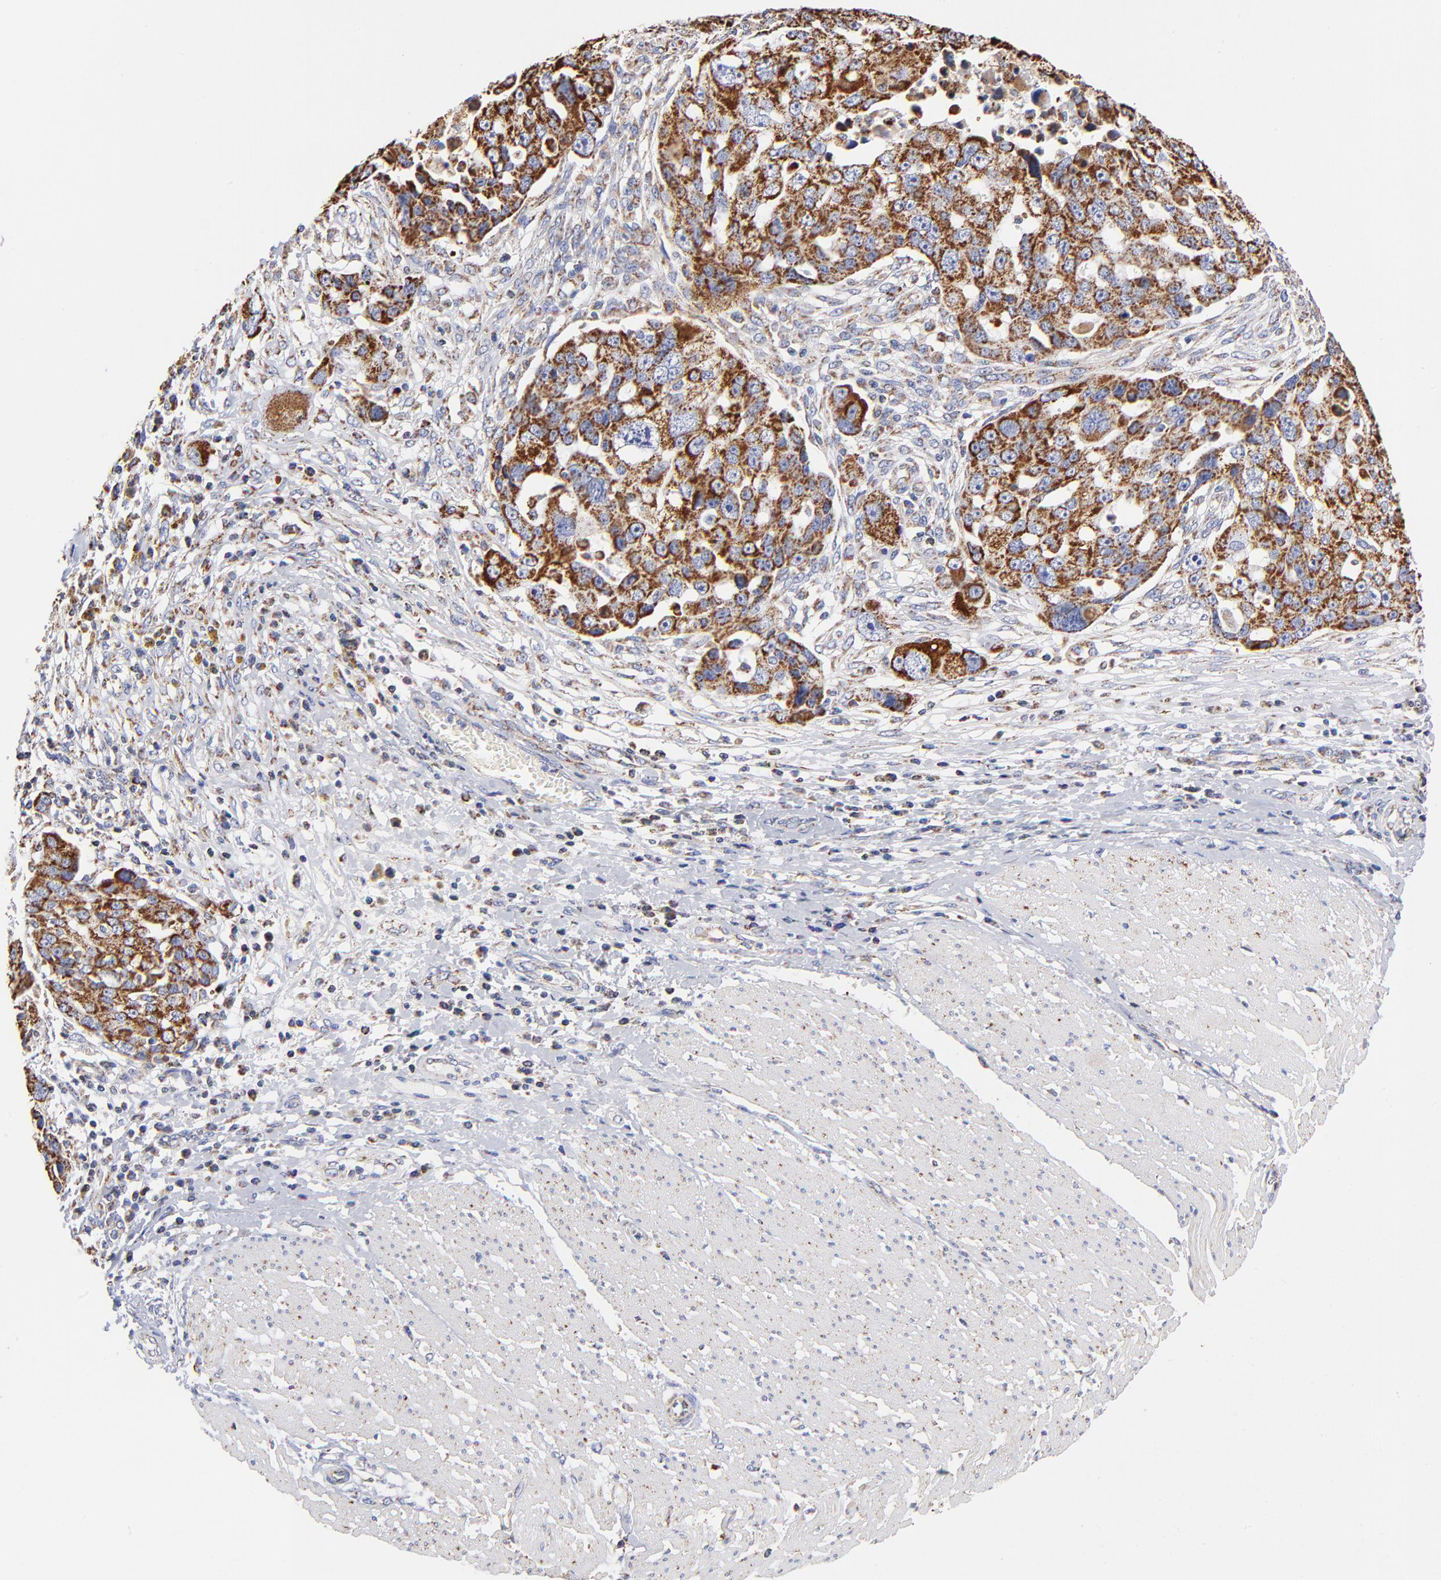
{"staining": {"intensity": "strong", "quantity": ">75%", "location": "cytoplasmic/membranous"}, "tissue": "ovarian cancer", "cell_type": "Tumor cells", "image_type": "cancer", "snomed": [{"axis": "morphology", "description": "Carcinoma, endometroid"}, {"axis": "topography", "description": "Ovary"}], "caption": "Strong cytoplasmic/membranous expression for a protein is seen in about >75% of tumor cells of ovarian cancer using IHC.", "gene": "PHB1", "patient": {"sex": "female", "age": 75}}